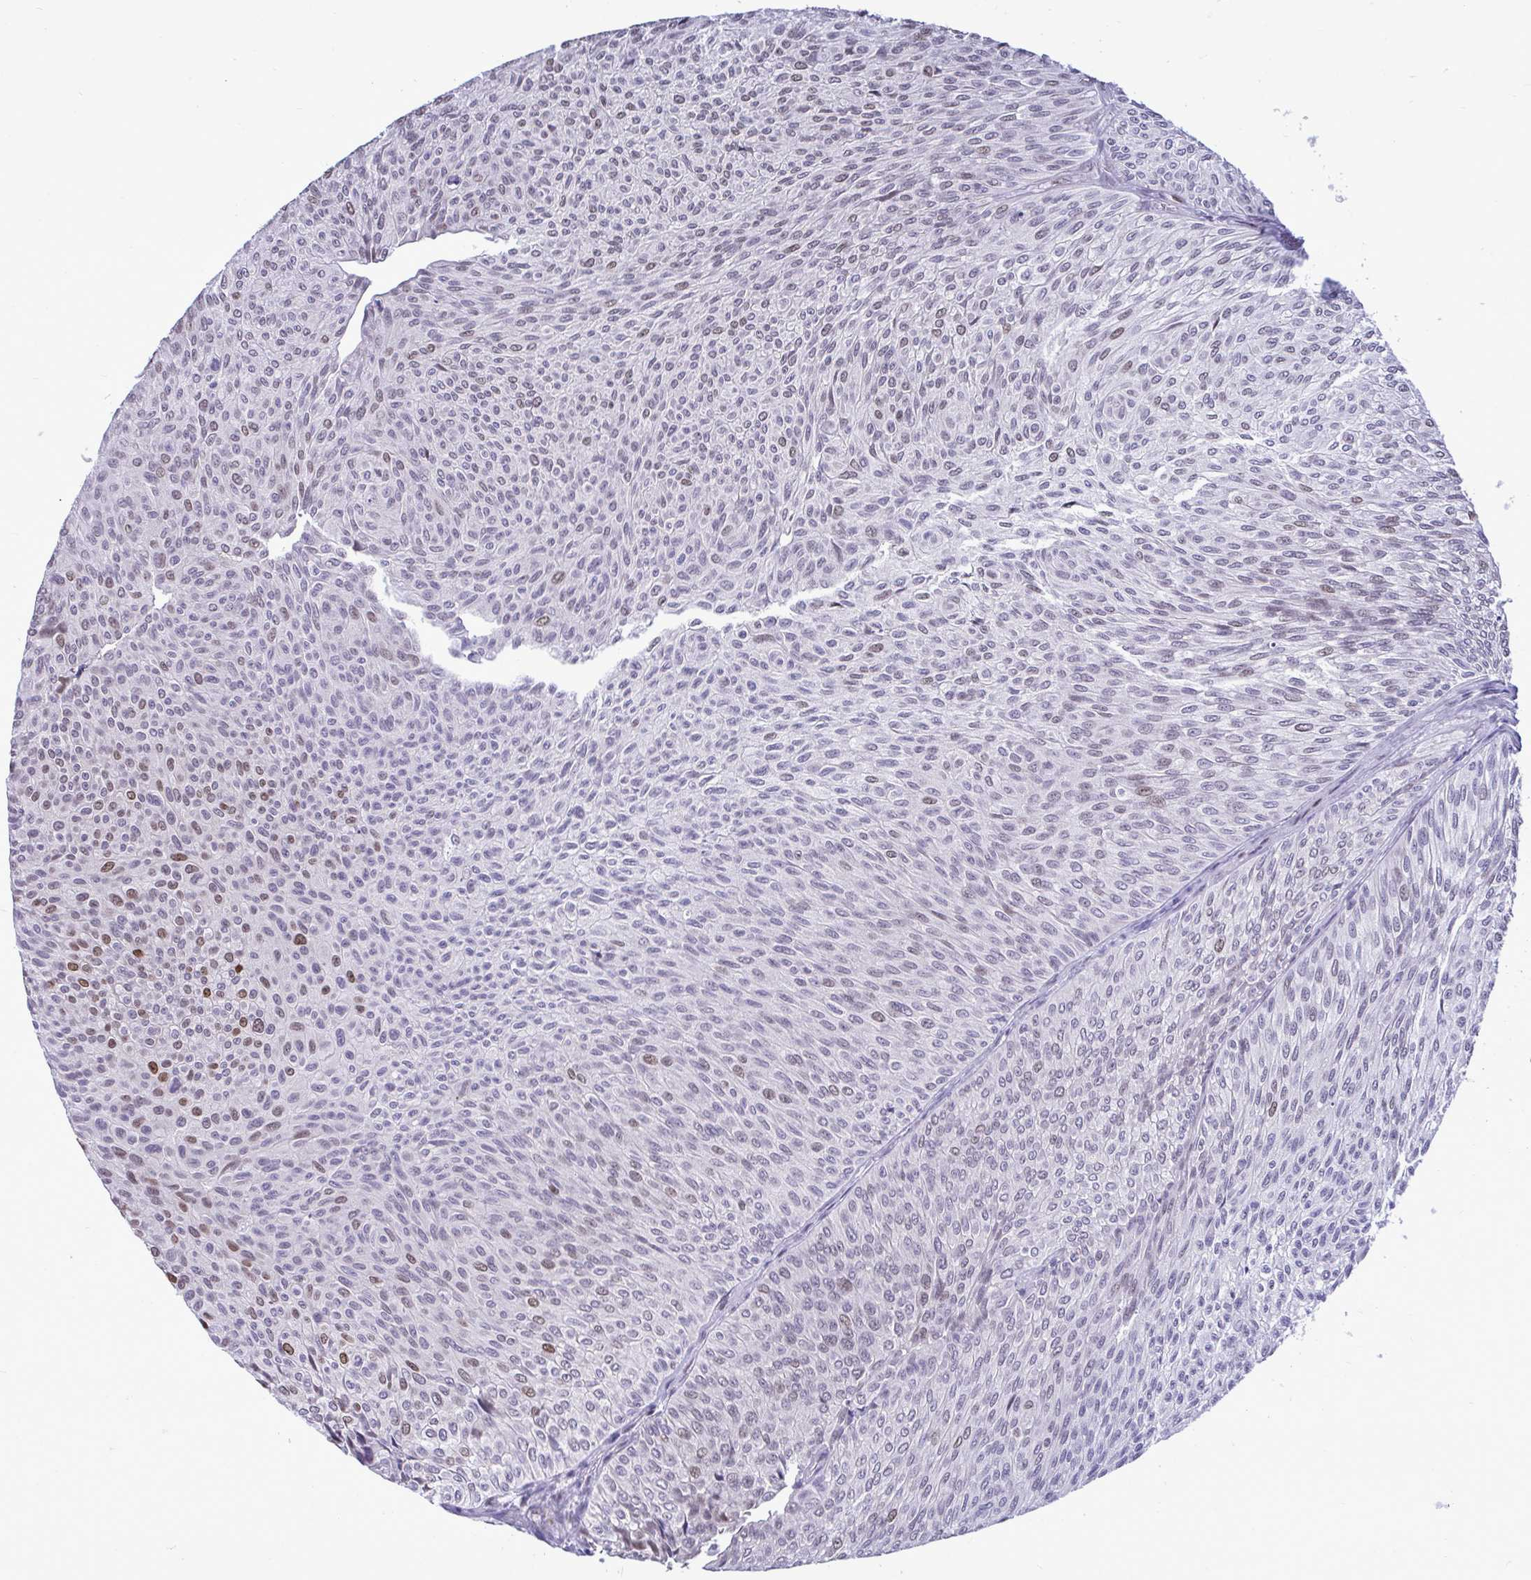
{"staining": {"intensity": "strong", "quantity": "25%-75%", "location": "nuclear"}, "tissue": "urothelial cancer", "cell_type": "Tumor cells", "image_type": "cancer", "snomed": [{"axis": "morphology", "description": "Urothelial carcinoma, Low grade"}, {"axis": "topography", "description": "Urinary bladder"}], "caption": "The photomicrograph shows staining of urothelial cancer, revealing strong nuclear protein staining (brown color) within tumor cells.", "gene": "C1QL2", "patient": {"sex": "male", "age": 91}}